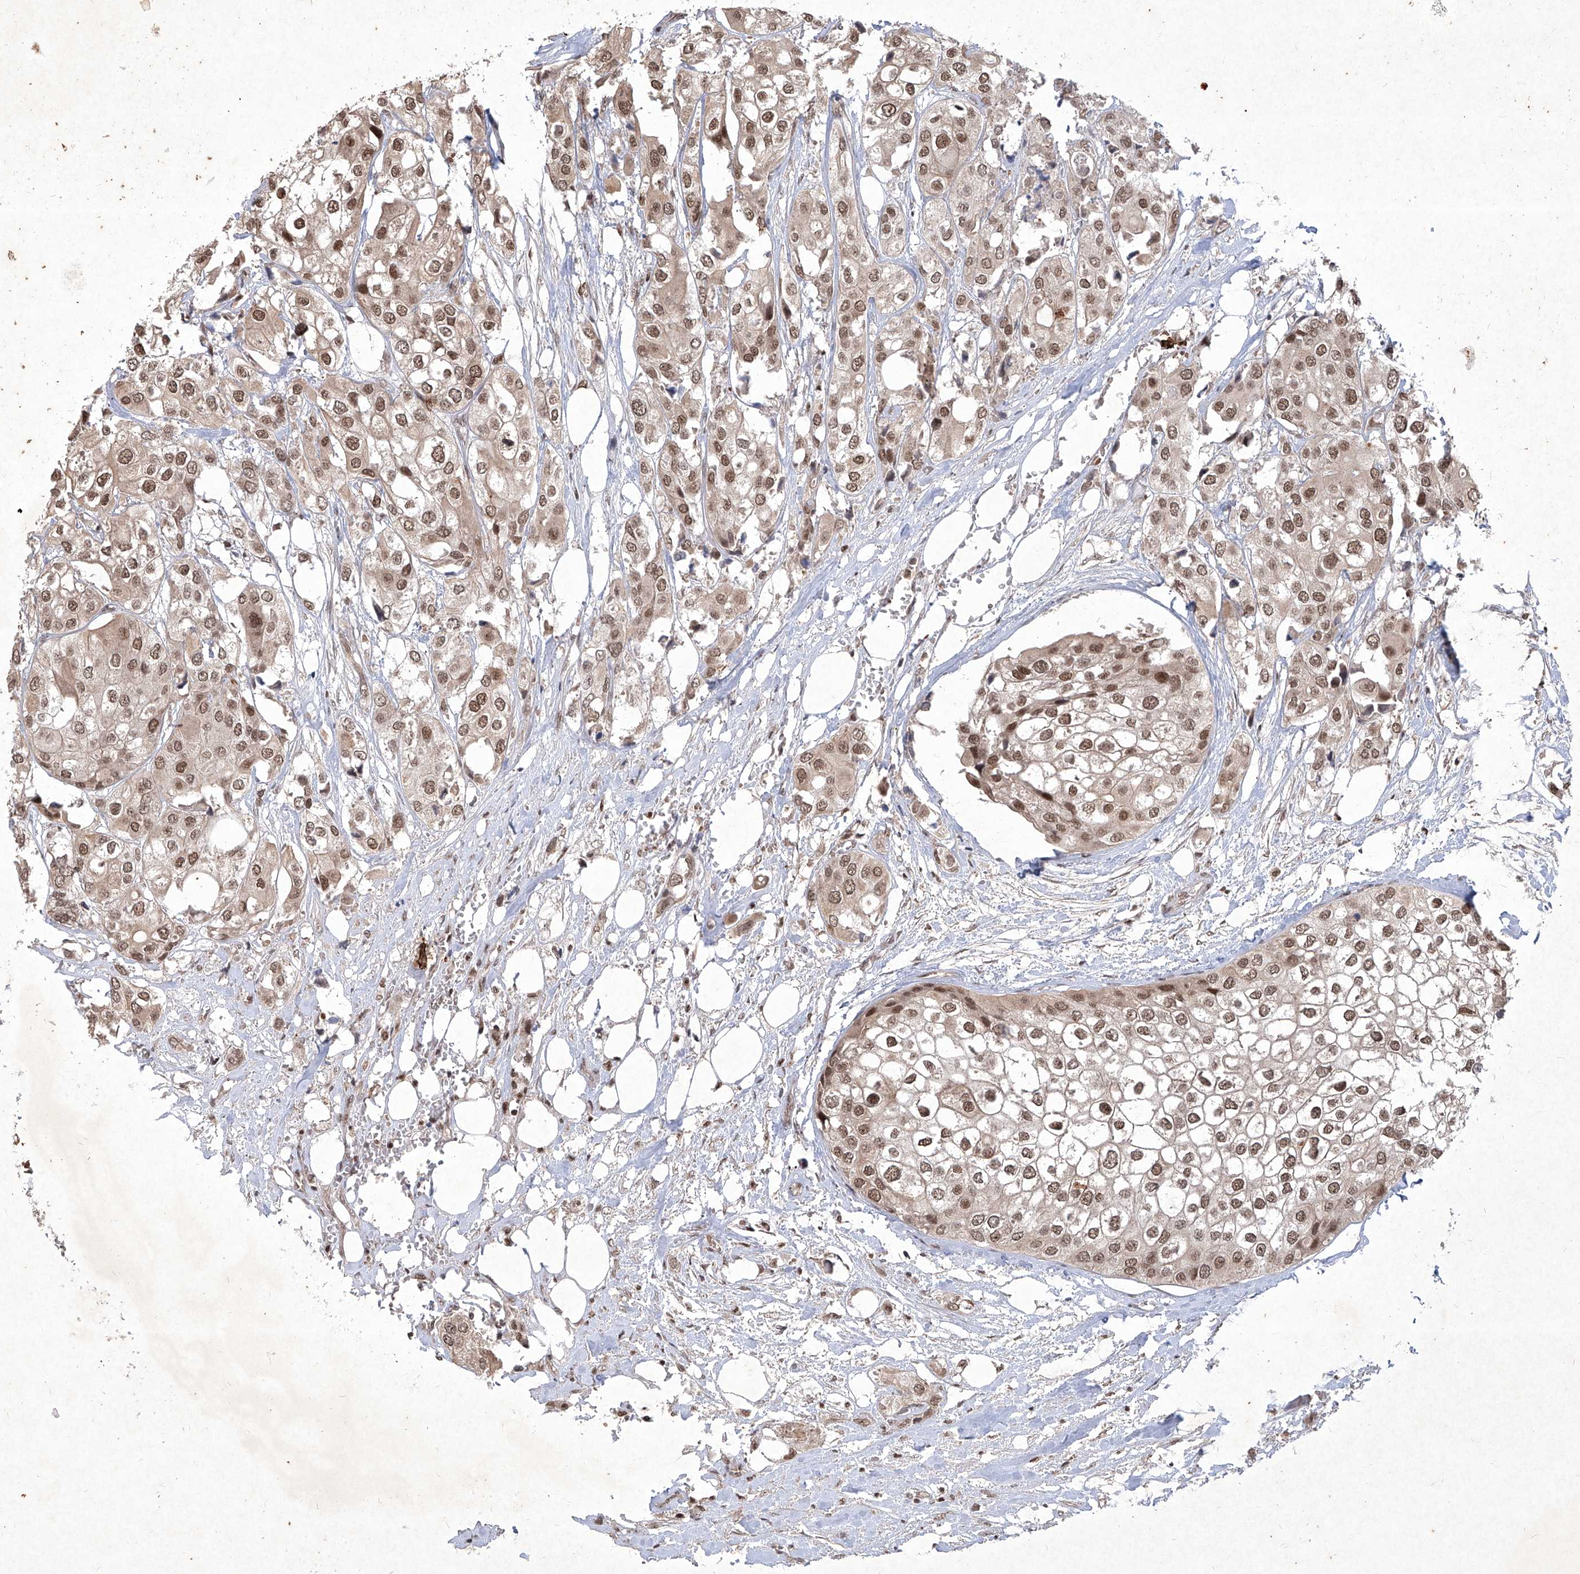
{"staining": {"intensity": "moderate", "quantity": ">75%", "location": "nuclear"}, "tissue": "urothelial cancer", "cell_type": "Tumor cells", "image_type": "cancer", "snomed": [{"axis": "morphology", "description": "Urothelial carcinoma, High grade"}, {"axis": "topography", "description": "Urinary bladder"}], "caption": "Immunohistochemistry histopathology image of human urothelial carcinoma (high-grade) stained for a protein (brown), which displays medium levels of moderate nuclear positivity in about >75% of tumor cells.", "gene": "IRF2", "patient": {"sex": "male", "age": 64}}